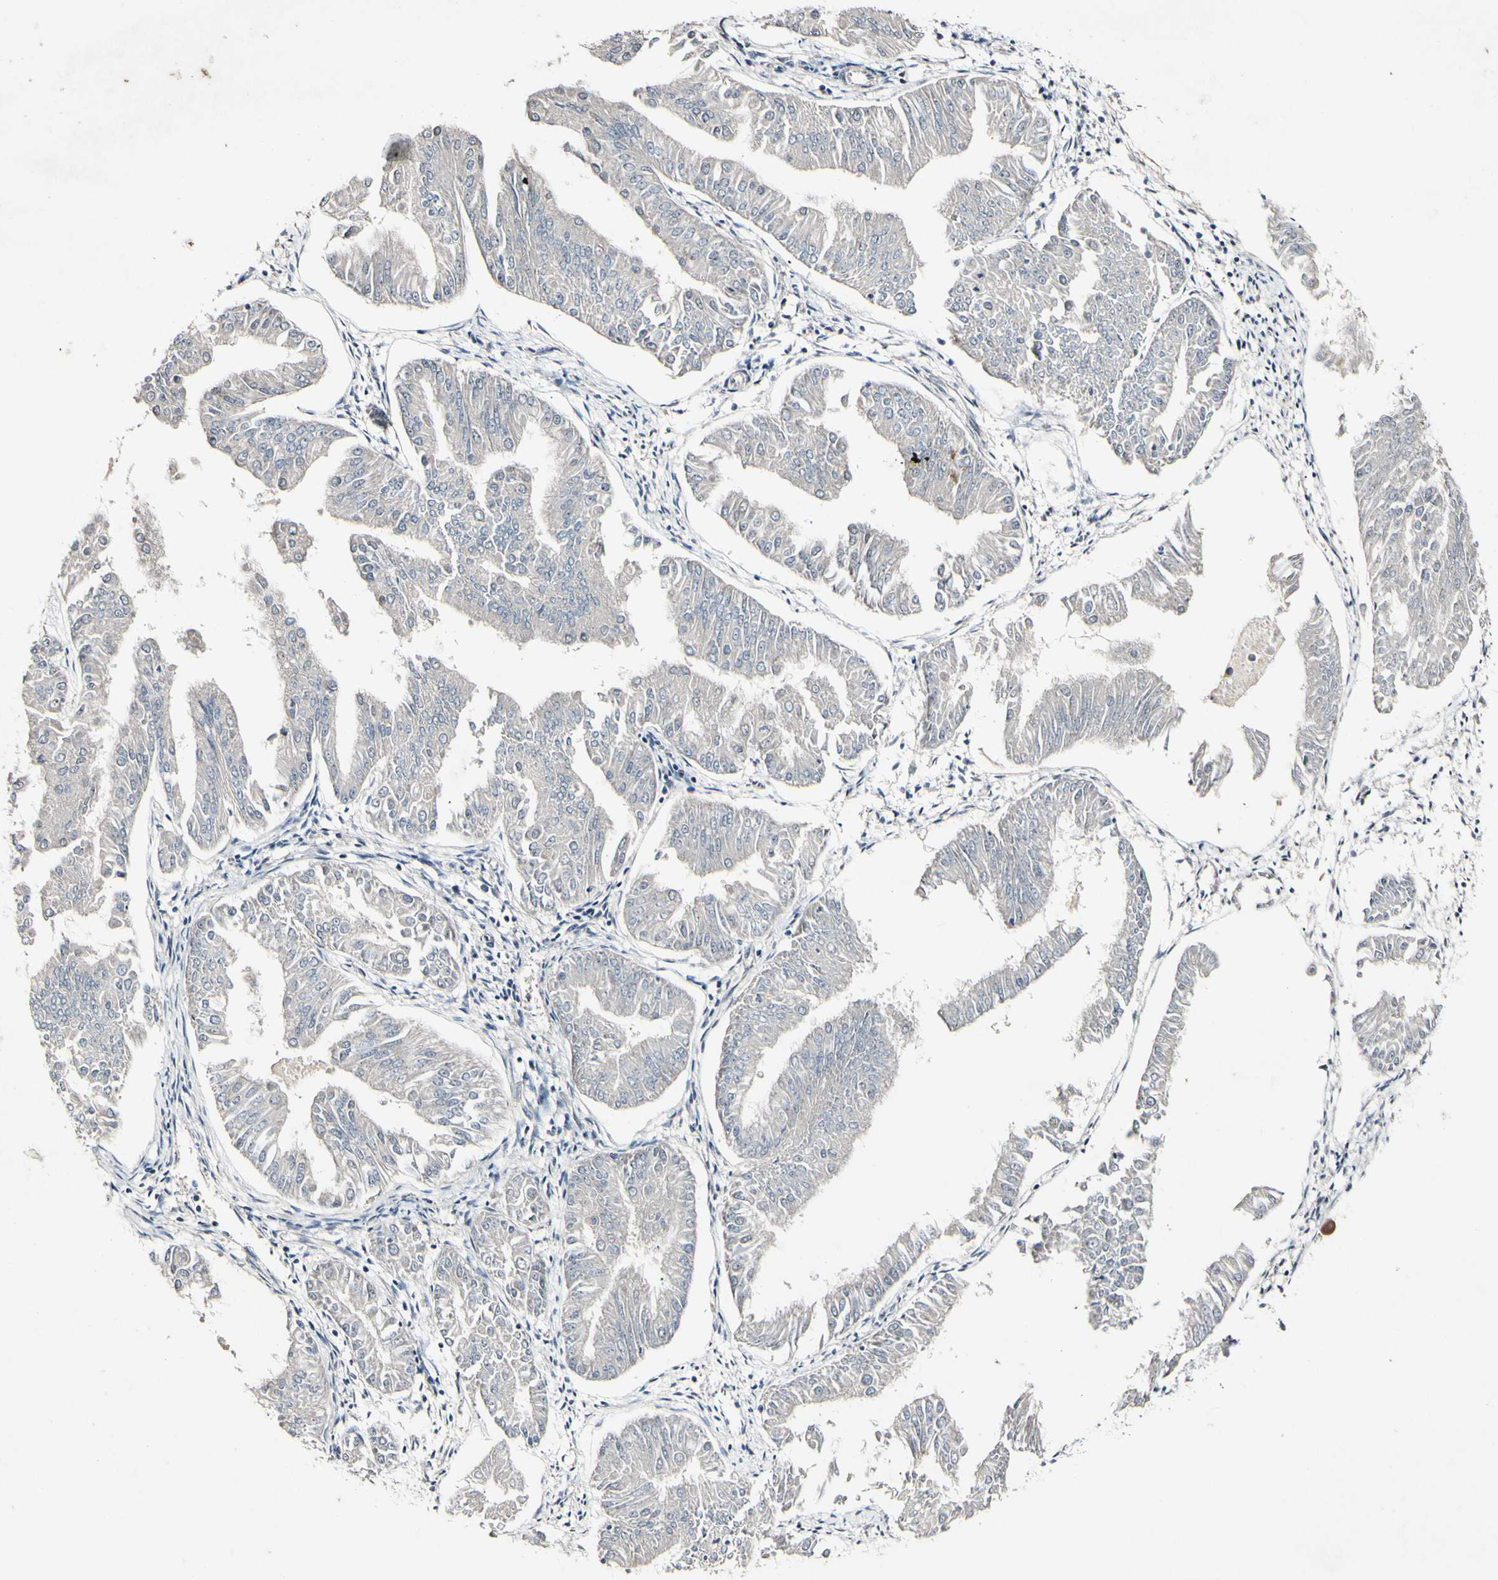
{"staining": {"intensity": "negative", "quantity": "none", "location": "none"}, "tissue": "endometrial cancer", "cell_type": "Tumor cells", "image_type": "cancer", "snomed": [{"axis": "morphology", "description": "Adenocarcinoma, NOS"}, {"axis": "topography", "description": "Endometrium"}], "caption": "Immunohistochemistry of human endometrial adenocarcinoma demonstrates no staining in tumor cells.", "gene": "POLR2F", "patient": {"sex": "female", "age": 53}}